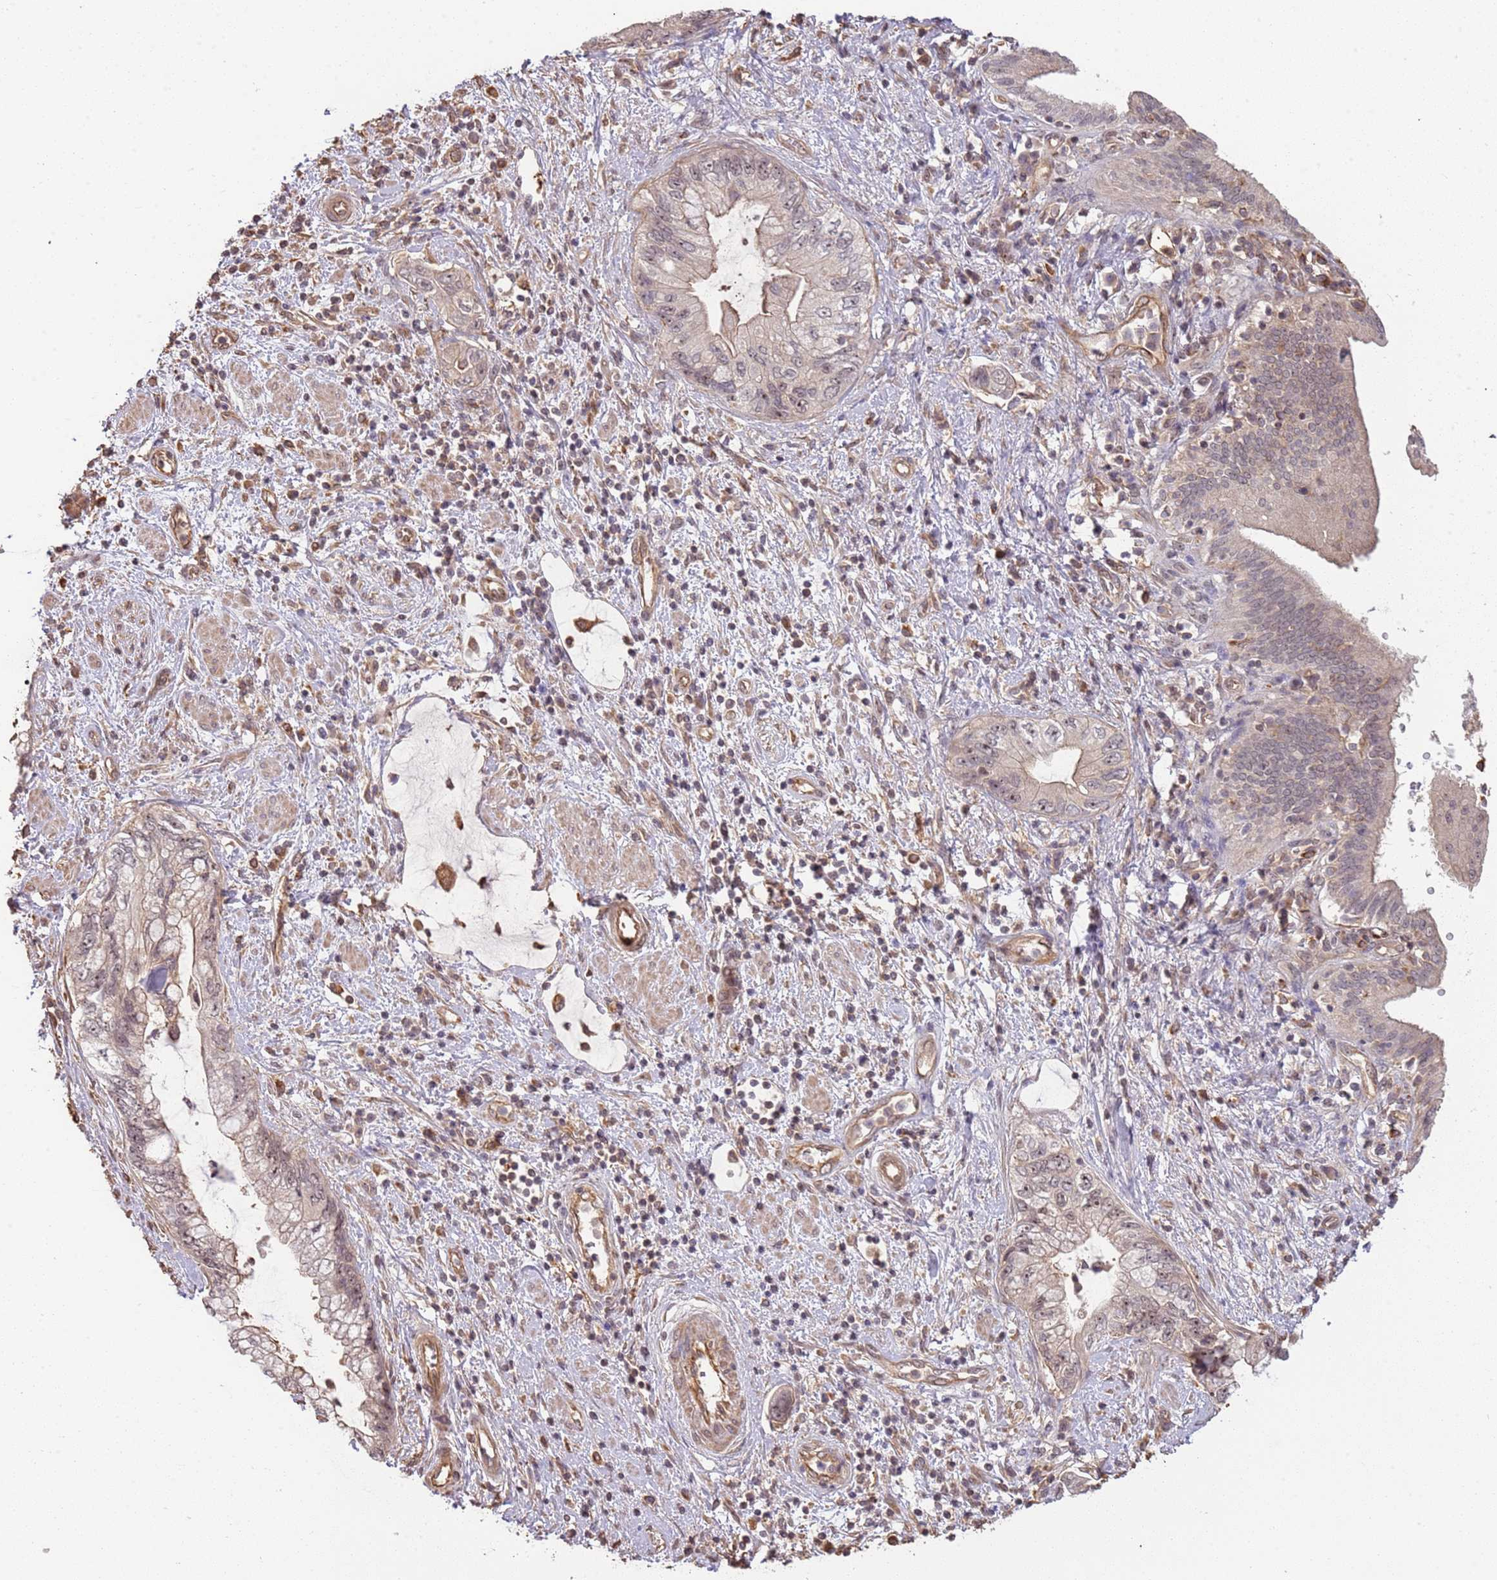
{"staining": {"intensity": "weak", "quantity": "25%-75%", "location": "nuclear"}, "tissue": "pancreatic cancer", "cell_type": "Tumor cells", "image_type": "cancer", "snomed": [{"axis": "morphology", "description": "Adenocarcinoma, NOS"}, {"axis": "topography", "description": "Pancreas"}], "caption": "Brown immunohistochemical staining in pancreatic cancer displays weak nuclear expression in approximately 25%-75% of tumor cells.", "gene": "SURF2", "patient": {"sex": "female", "age": 73}}